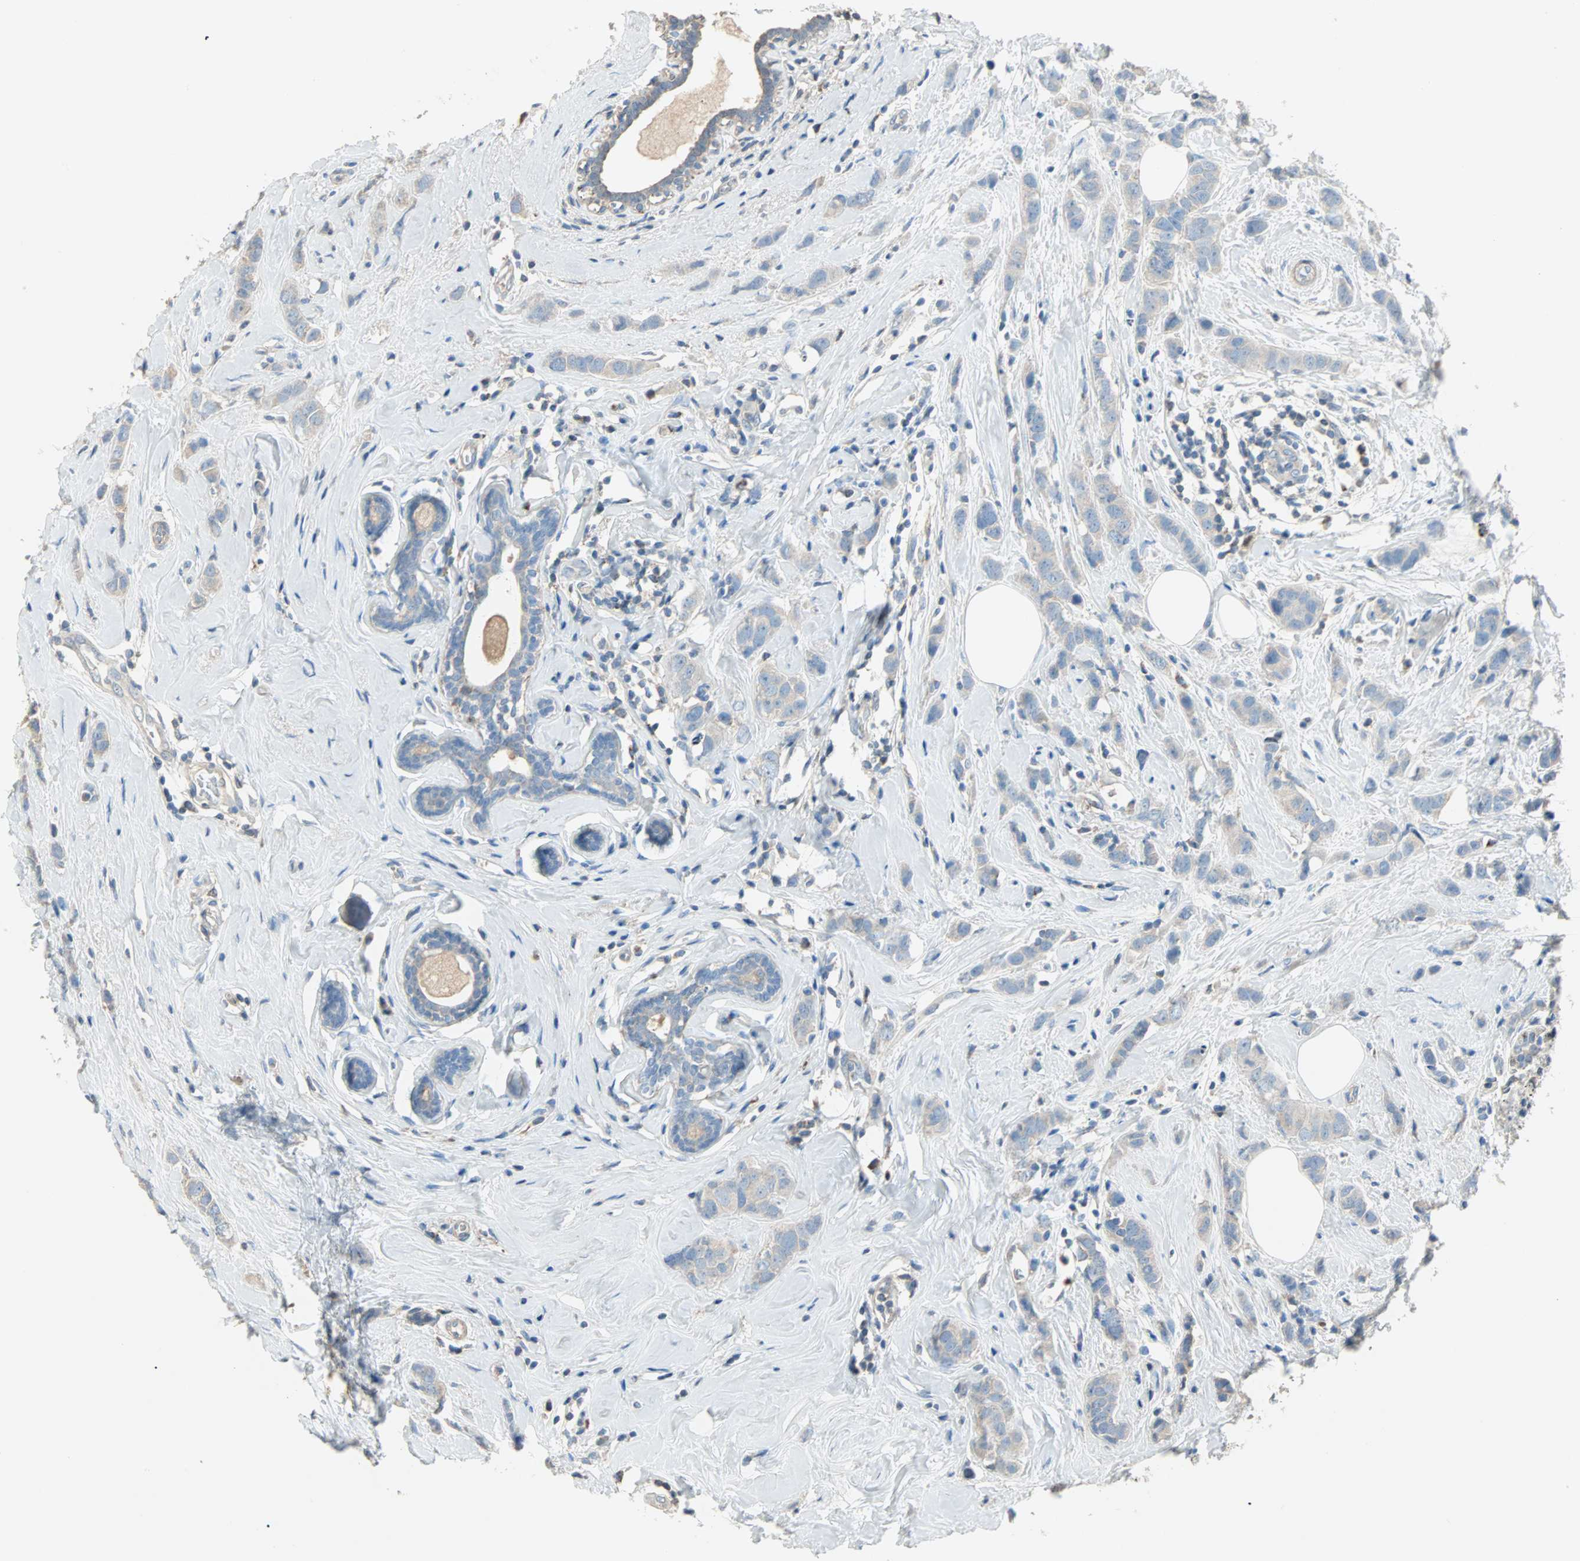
{"staining": {"intensity": "weak", "quantity": "25%-75%", "location": "cytoplasmic/membranous"}, "tissue": "breast cancer", "cell_type": "Tumor cells", "image_type": "cancer", "snomed": [{"axis": "morphology", "description": "Normal tissue, NOS"}, {"axis": "morphology", "description": "Duct carcinoma"}, {"axis": "topography", "description": "Breast"}], "caption": "Immunohistochemical staining of breast intraductal carcinoma reveals low levels of weak cytoplasmic/membranous protein positivity in approximately 25%-75% of tumor cells.", "gene": "ACVRL1", "patient": {"sex": "female", "age": 50}}